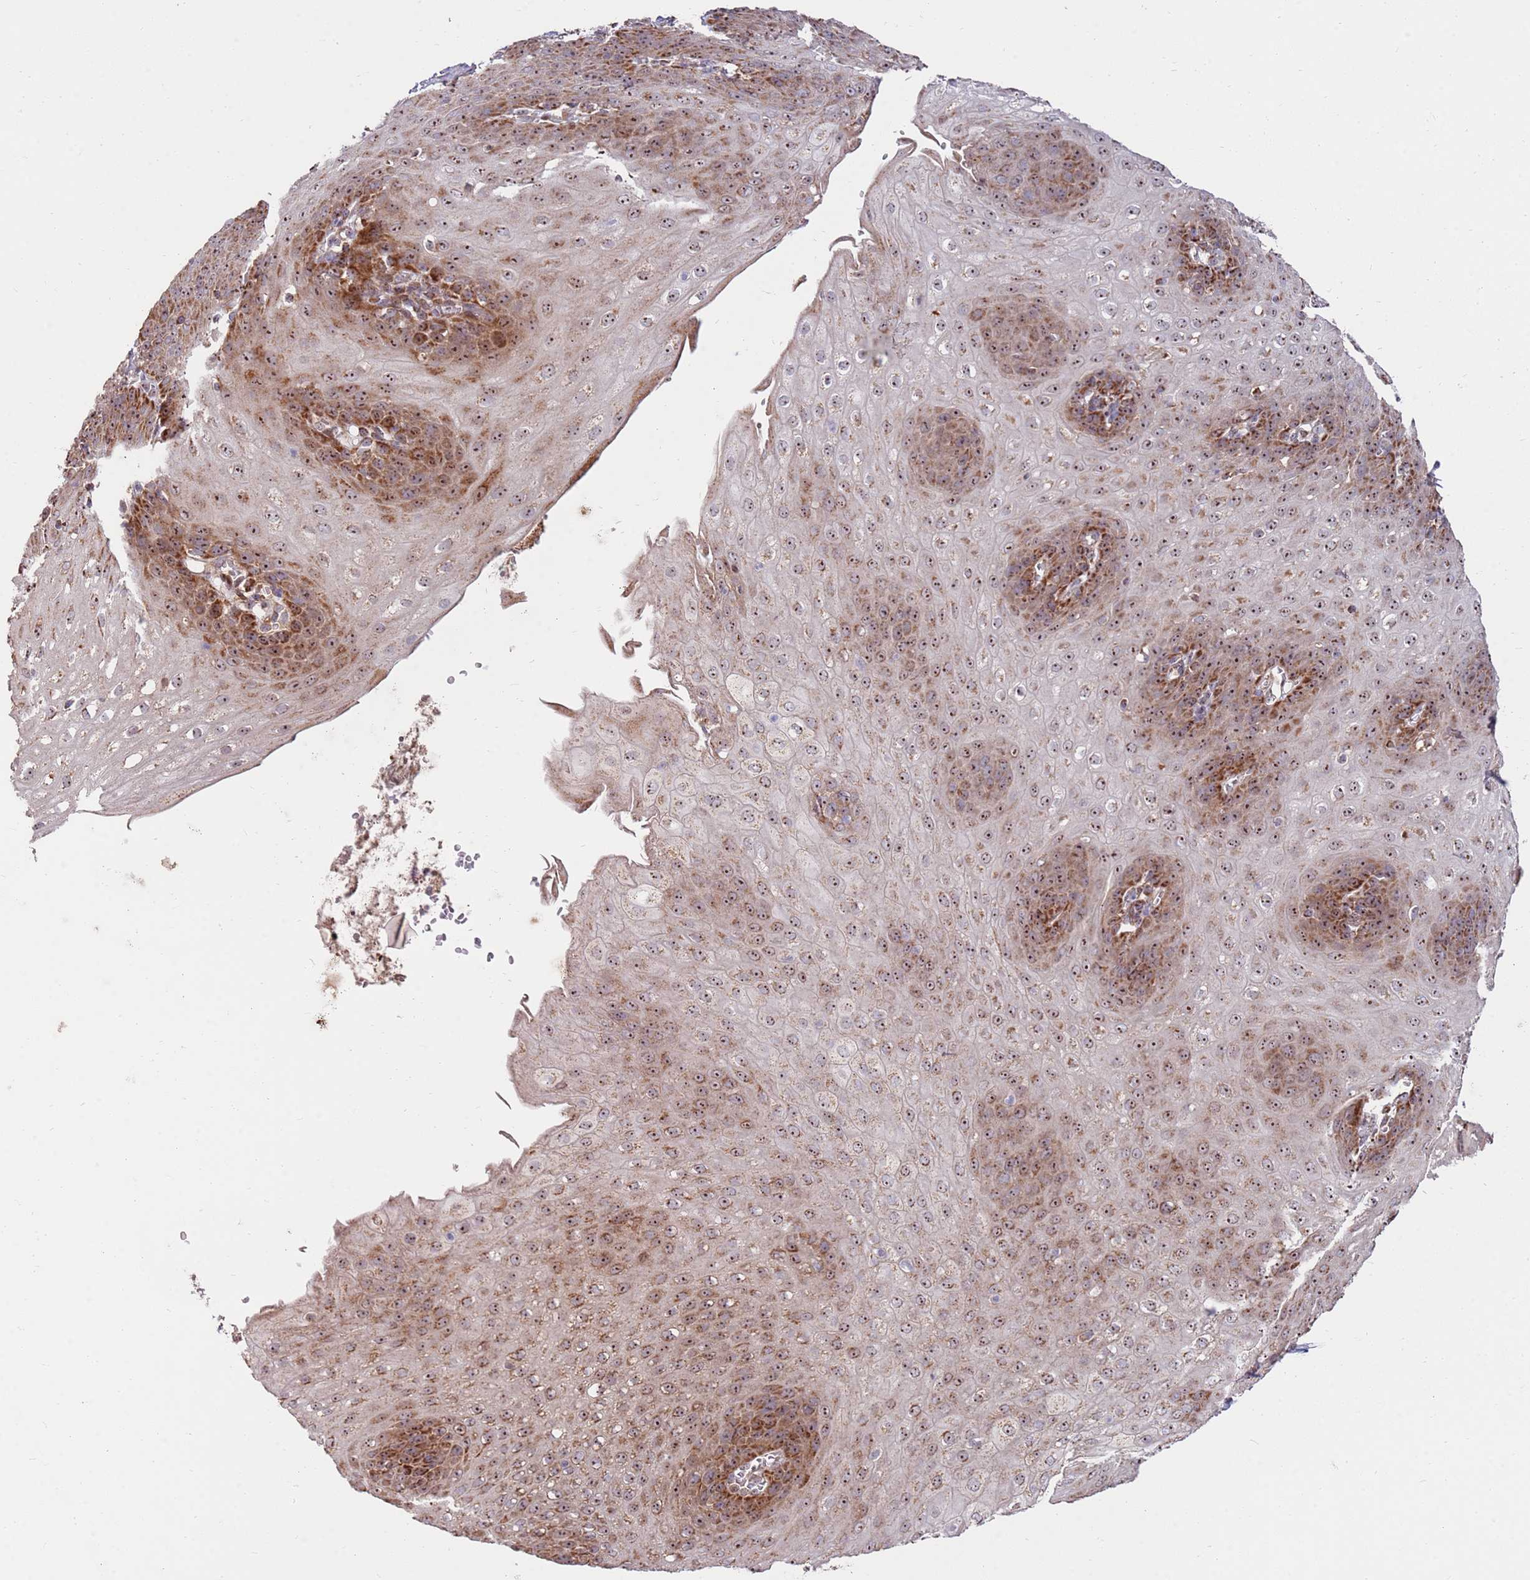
{"staining": {"intensity": "strong", "quantity": ">75%", "location": "cytoplasmic/membranous,nuclear"}, "tissue": "esophagus", "cell_type": "Squamous epithelial cells", "image_type": "normal", "snomed": [{"axis": "morphology", "description": "Normal tissue, NOS"}, {"axis": "topography", "description": "Esophagus"}], "caption": "Immunohistochemical staining of normal esophagus displays >75% levels of strong cytoplasmic/membranous,nuclear protein staining in about >75% of squamous epithelial cells.", "gene": "KIF25", "patient": {"sex": "male", "age": 71}}